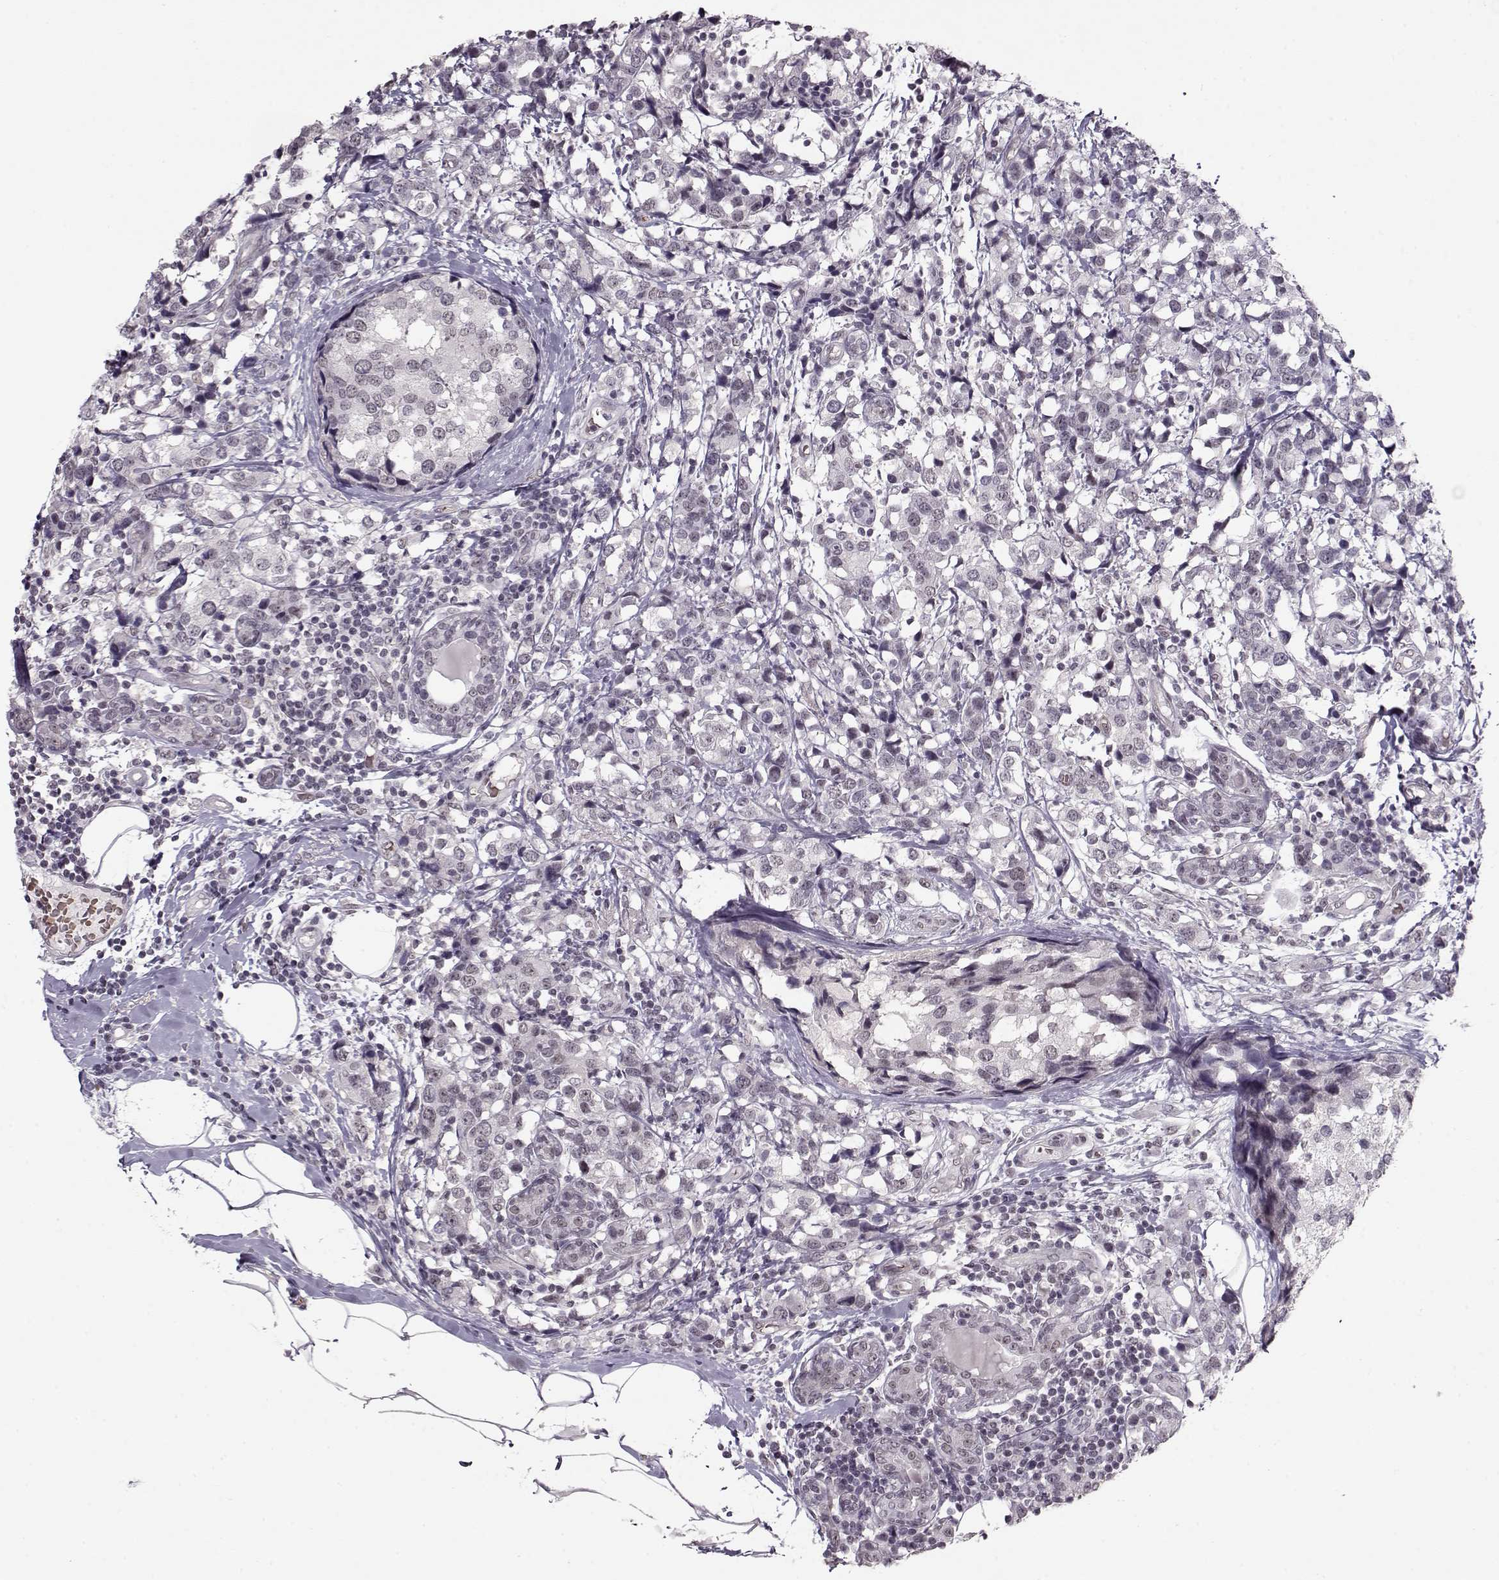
{"staining": {"intensity": "negative", "quantity": "none", "location": "none"}, "tissue": "breast cancer", "cell_type": "Tumor cells", "image_type": "cancer", "snomed": [{"axis": "morphology", "description": "Lobular carcinoma"}, {"axis": "topography", "description": "Breast"}], "caption": "Immunohistochemistry (IHC) of human breast cancer reveals no expression in tumor cells. (IHC, brightfield microscopy, high magnification).", "gene": "PCP4", "patient": {"sex": "female", "age": 59}}